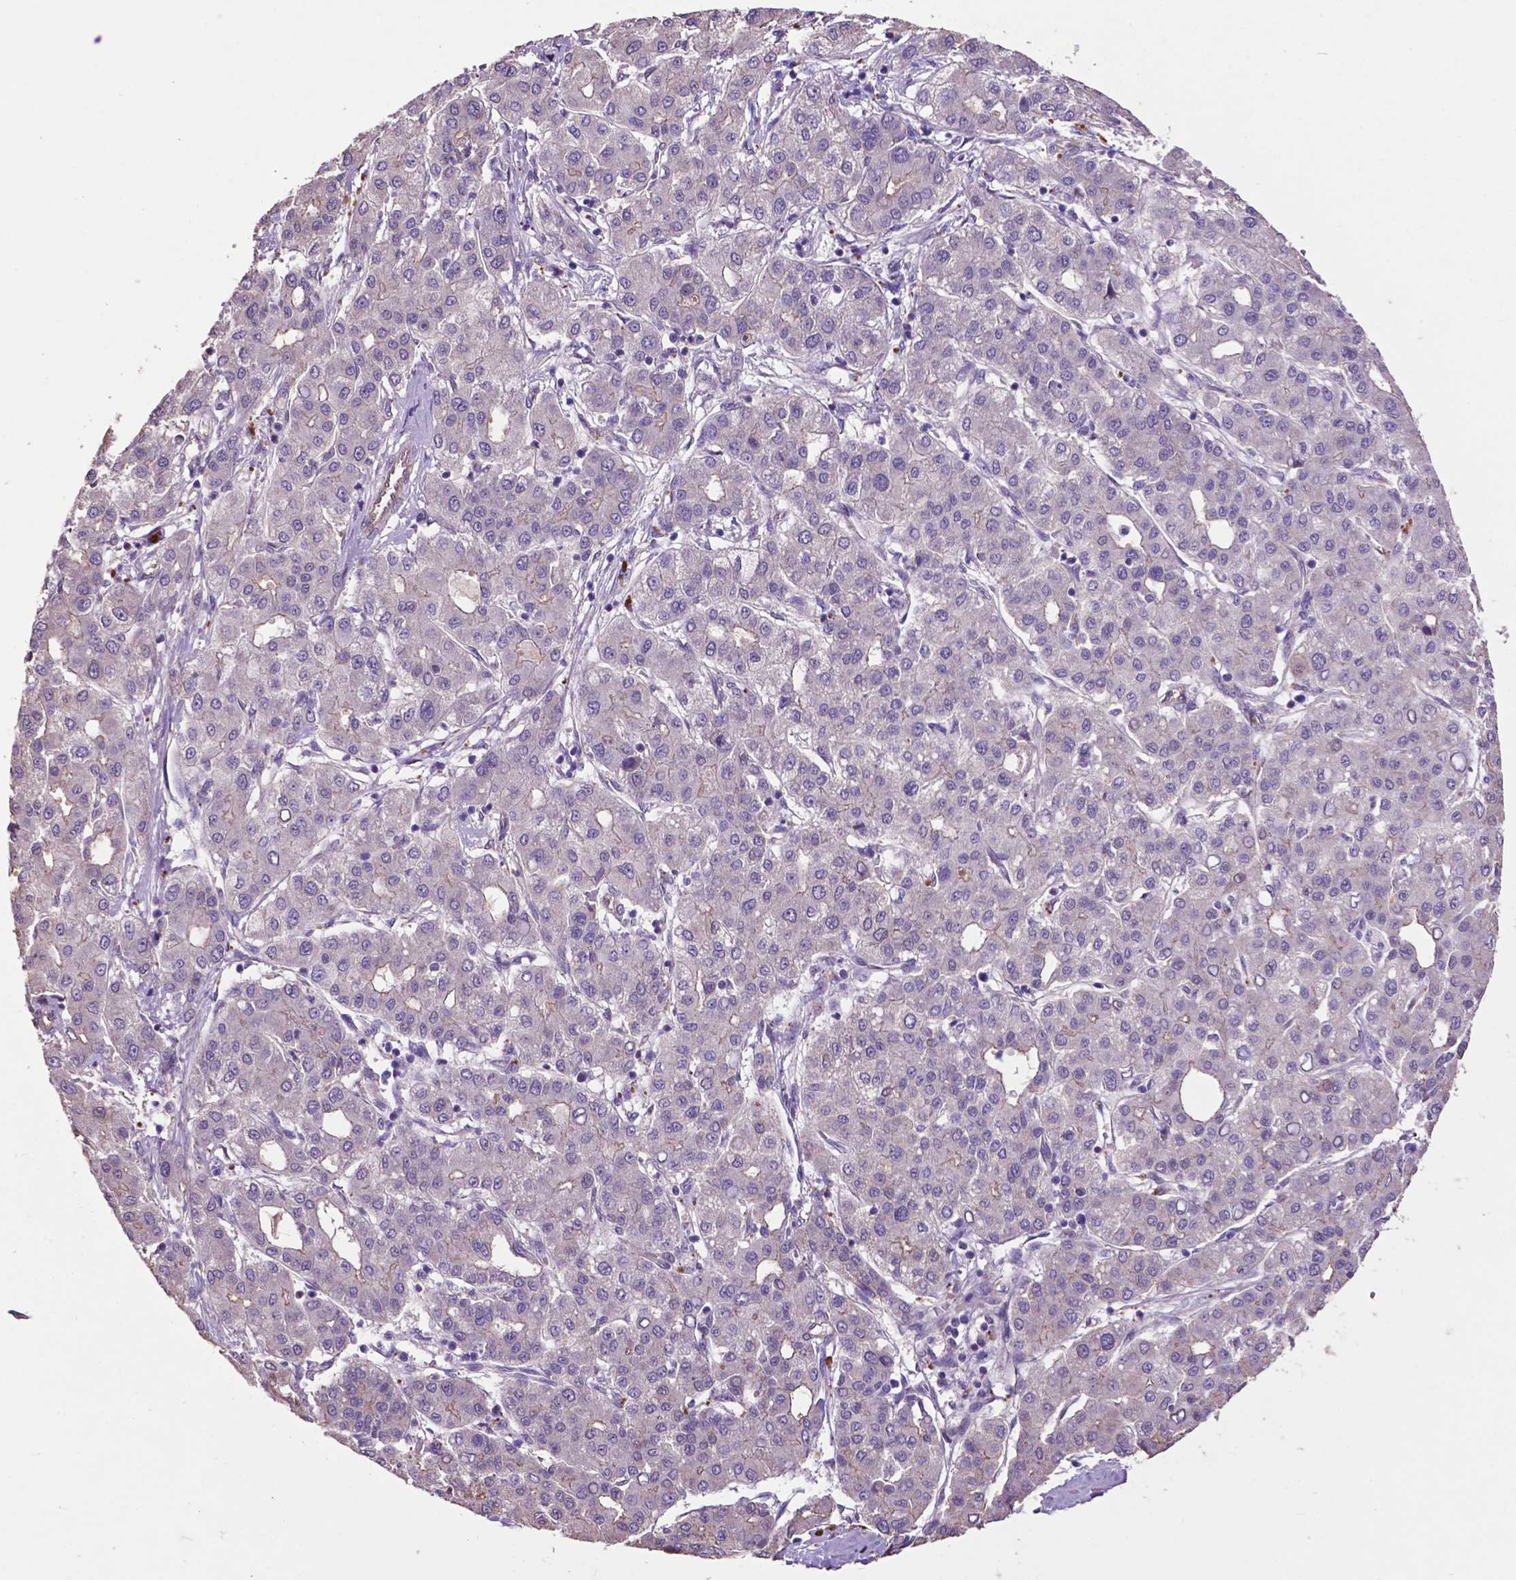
{"staining": {"intensity": "negative", "quantity": "none", "location": "none"}, "tissue": "liver cancer", "cell_type": "Tumor cells", "image_type": "cancer", "snomed": [{"axis": "morphology", "description": "Carcinoma, Hepatocellular, NOS"}, {"axis": "topography", "description": "Liver"}], "caption": "Immunohistochemistry image of neoplastic tissue: liver cancer stained with DAB (3,3'-diaminobenzidine) shows no significant protein positivity in tumor cells.", "gene": "PDLIM1", "patient": {"sex": "male", "age": 65}}